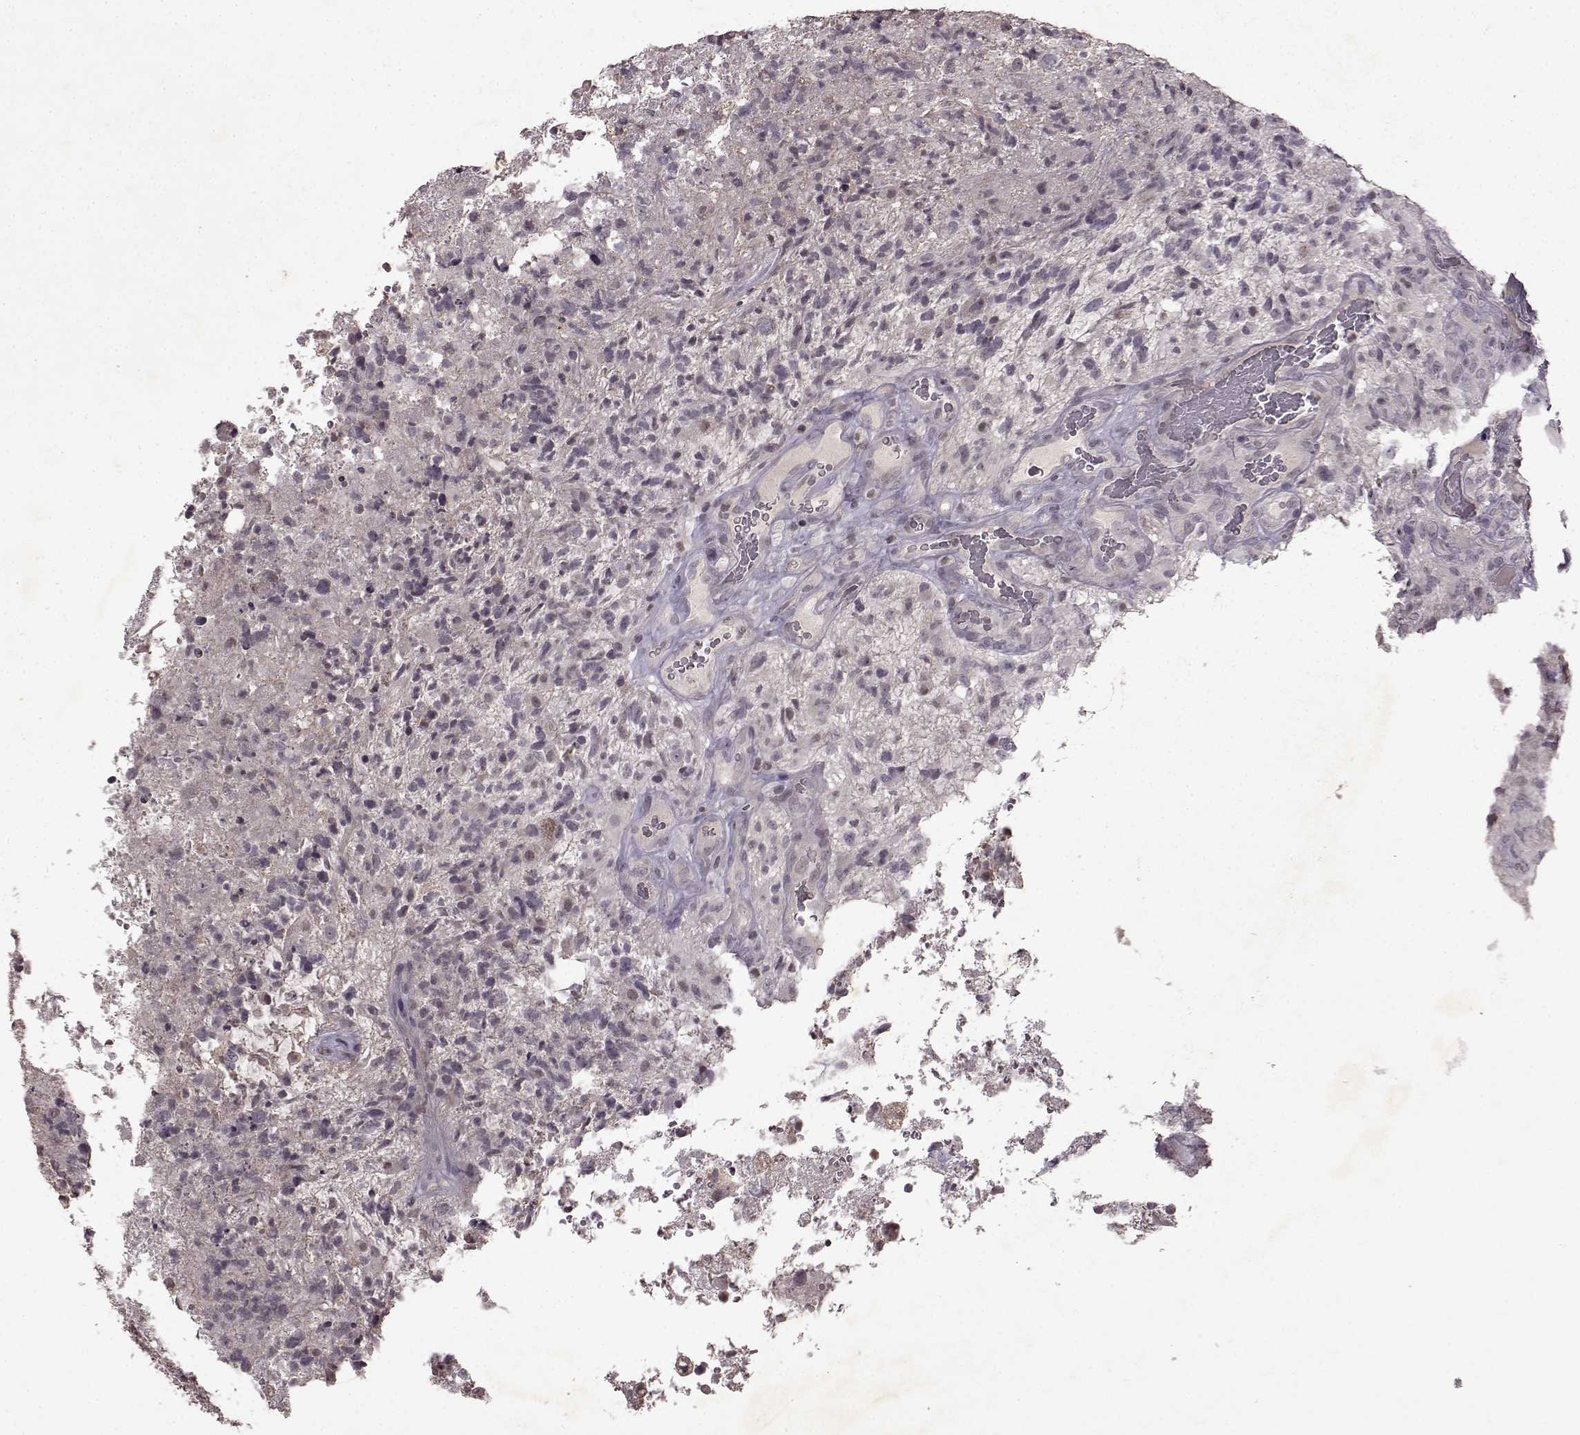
{"staining": {"intensity": "negative", "quantity": "none", "location": "none"}, "tissue": "glioma", "cell_type": "Tumor cells", "image_type": "cancer", "snomed": [{"axis": "morphology", "description": "Glioma, malignant, High grade"}, {"axis": "topography", "description": "Brain"}], "caption": "Histopathology image shows no protein expression in tumor cells of malignant glioma (high-grade) tissue. The staining is performed using DAB brown chromogen with nuclei counter-stained in using hematoxylin.", "gene": "LHB", "patient": {"sex": "female", "age": 71}}